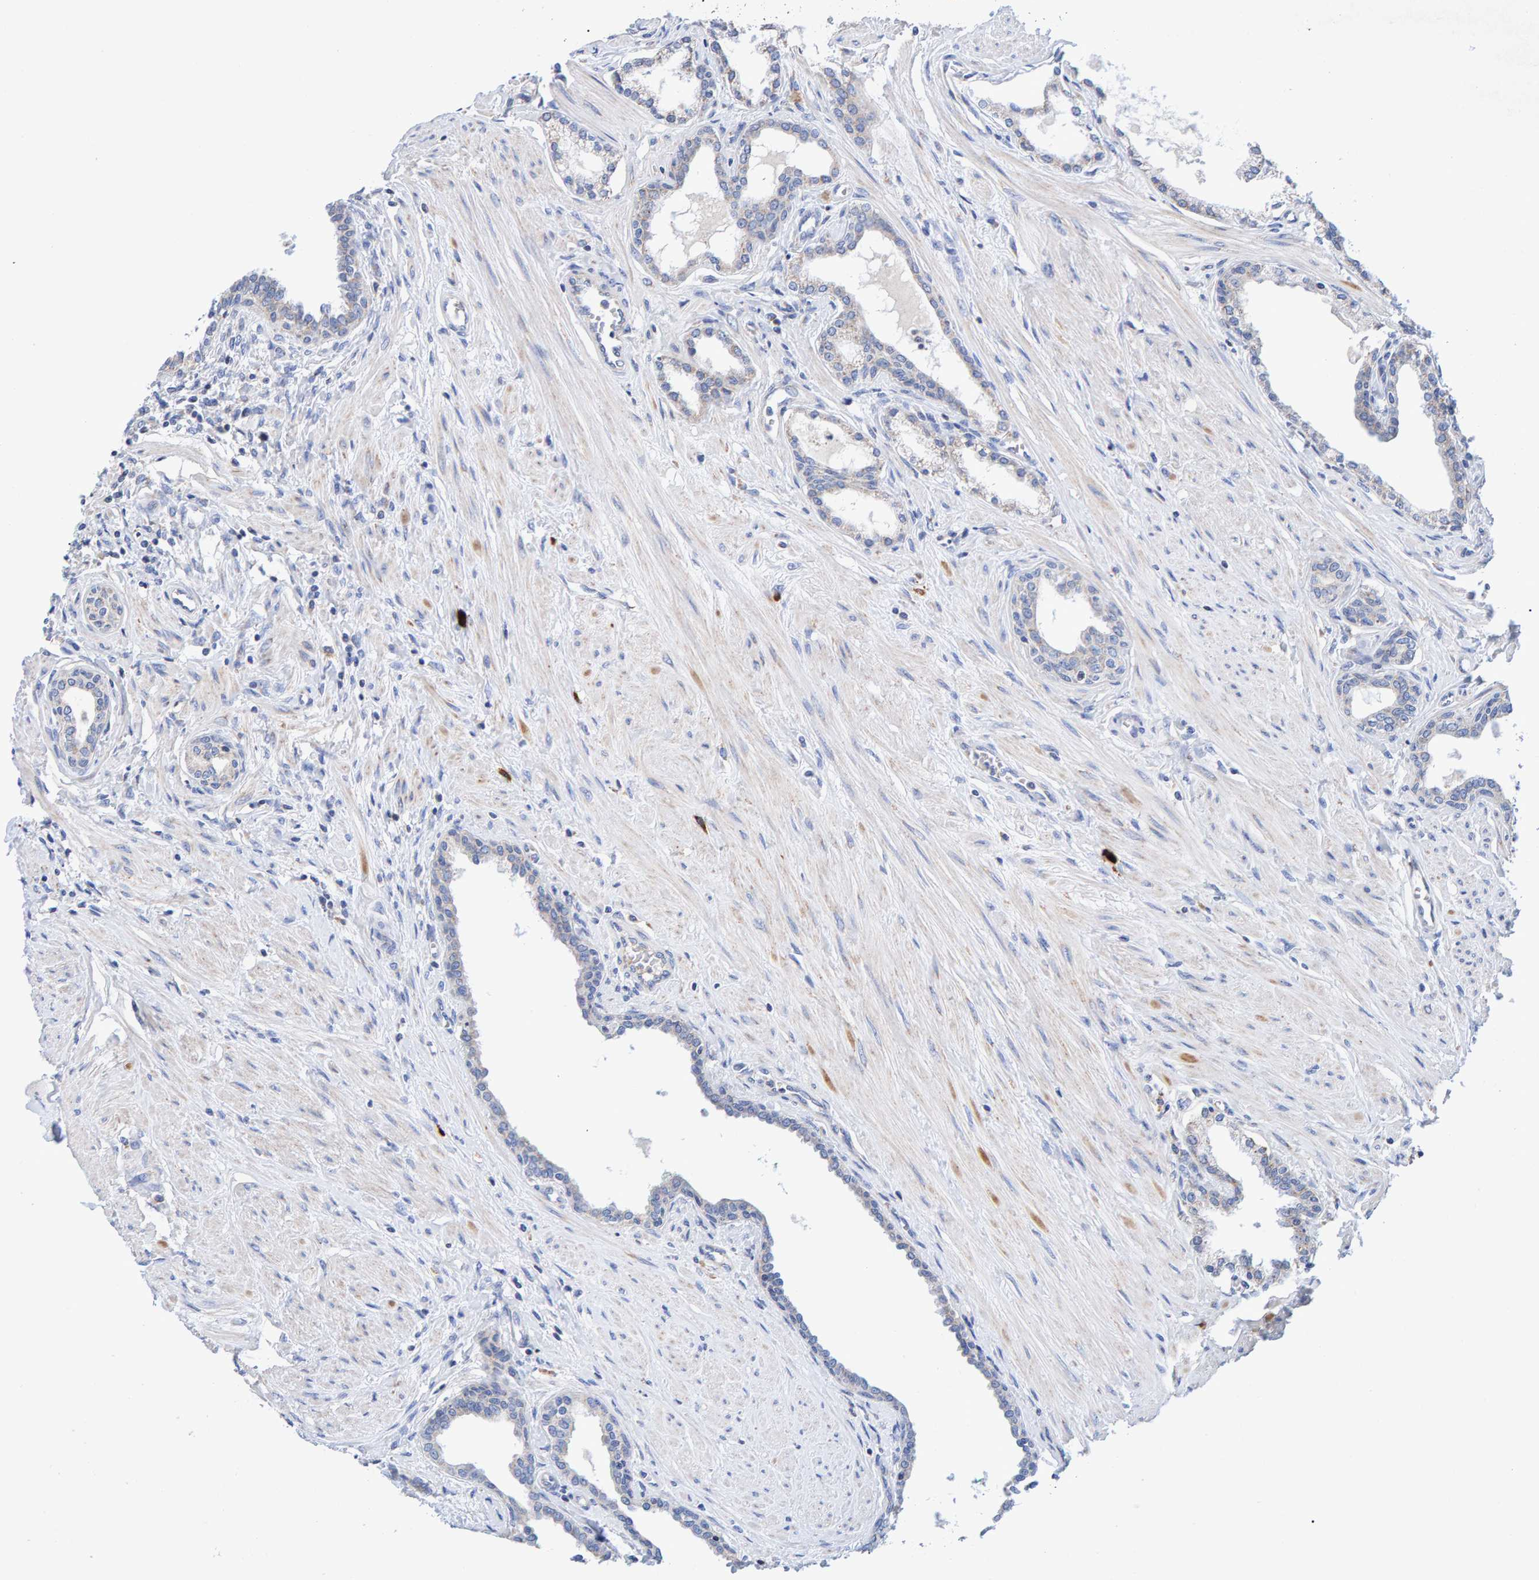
{"staining": {"intensity": "negative", "quantity": "none", "location": "none"}, "tissue": "prostate cancer", "cell_type": "Tumor cells", "image_type": "cancer", "snomed": [{"axis": "morphology", "description": "Adenocarcinoma, High grade"}, {"axis": "topography", "description": "Prostate"}], "caption": "This is an IHC image of human prostate cancer. There is no positivity in tumor cells.", "gene": "EFR3A", "patient": {"sex": "male", "age": 52}}